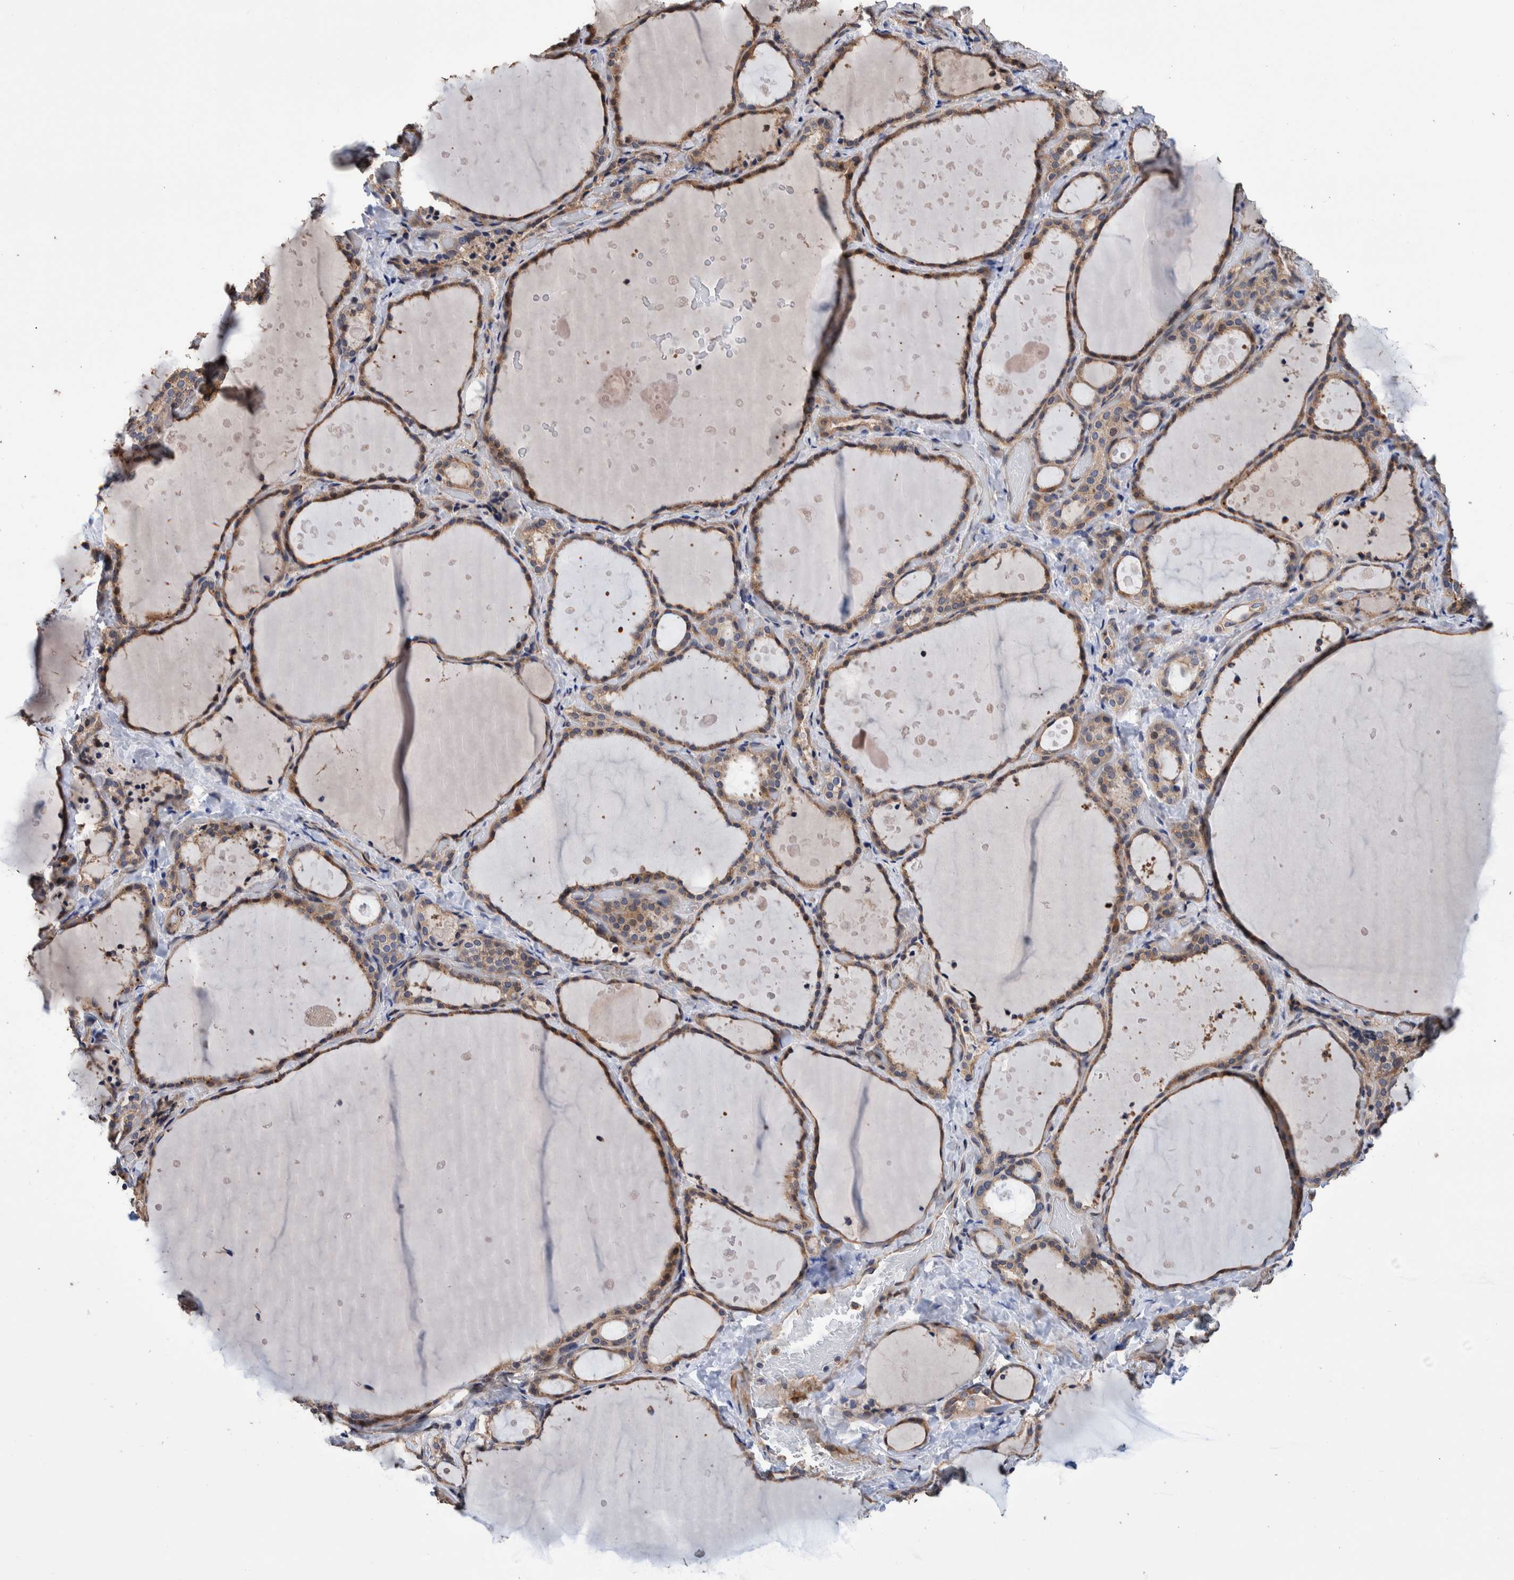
{"staining": {"intensity": "moderate", "quantity": ">75%", "location": "cytoplasmic/membranous"}, "tissue": "thyroid gland", "cell_type": "Glandular cells", "image_type": "normal", "snomed": [{"axis": "morphology", "description": "Normal tissue, NOS"}, {"axis": "topography", "description": "Thyroid gland"}], "caption": "DAB (3,3'-diaminobenzidine) immunohistochemical staining of unremarkable thyroid gland shows moderate cytoplasmic/membranous protein positivity in about >75% of glandular cells.", "gene": "SLC45A4", "patient": {"sex": "female", "age": 44}}